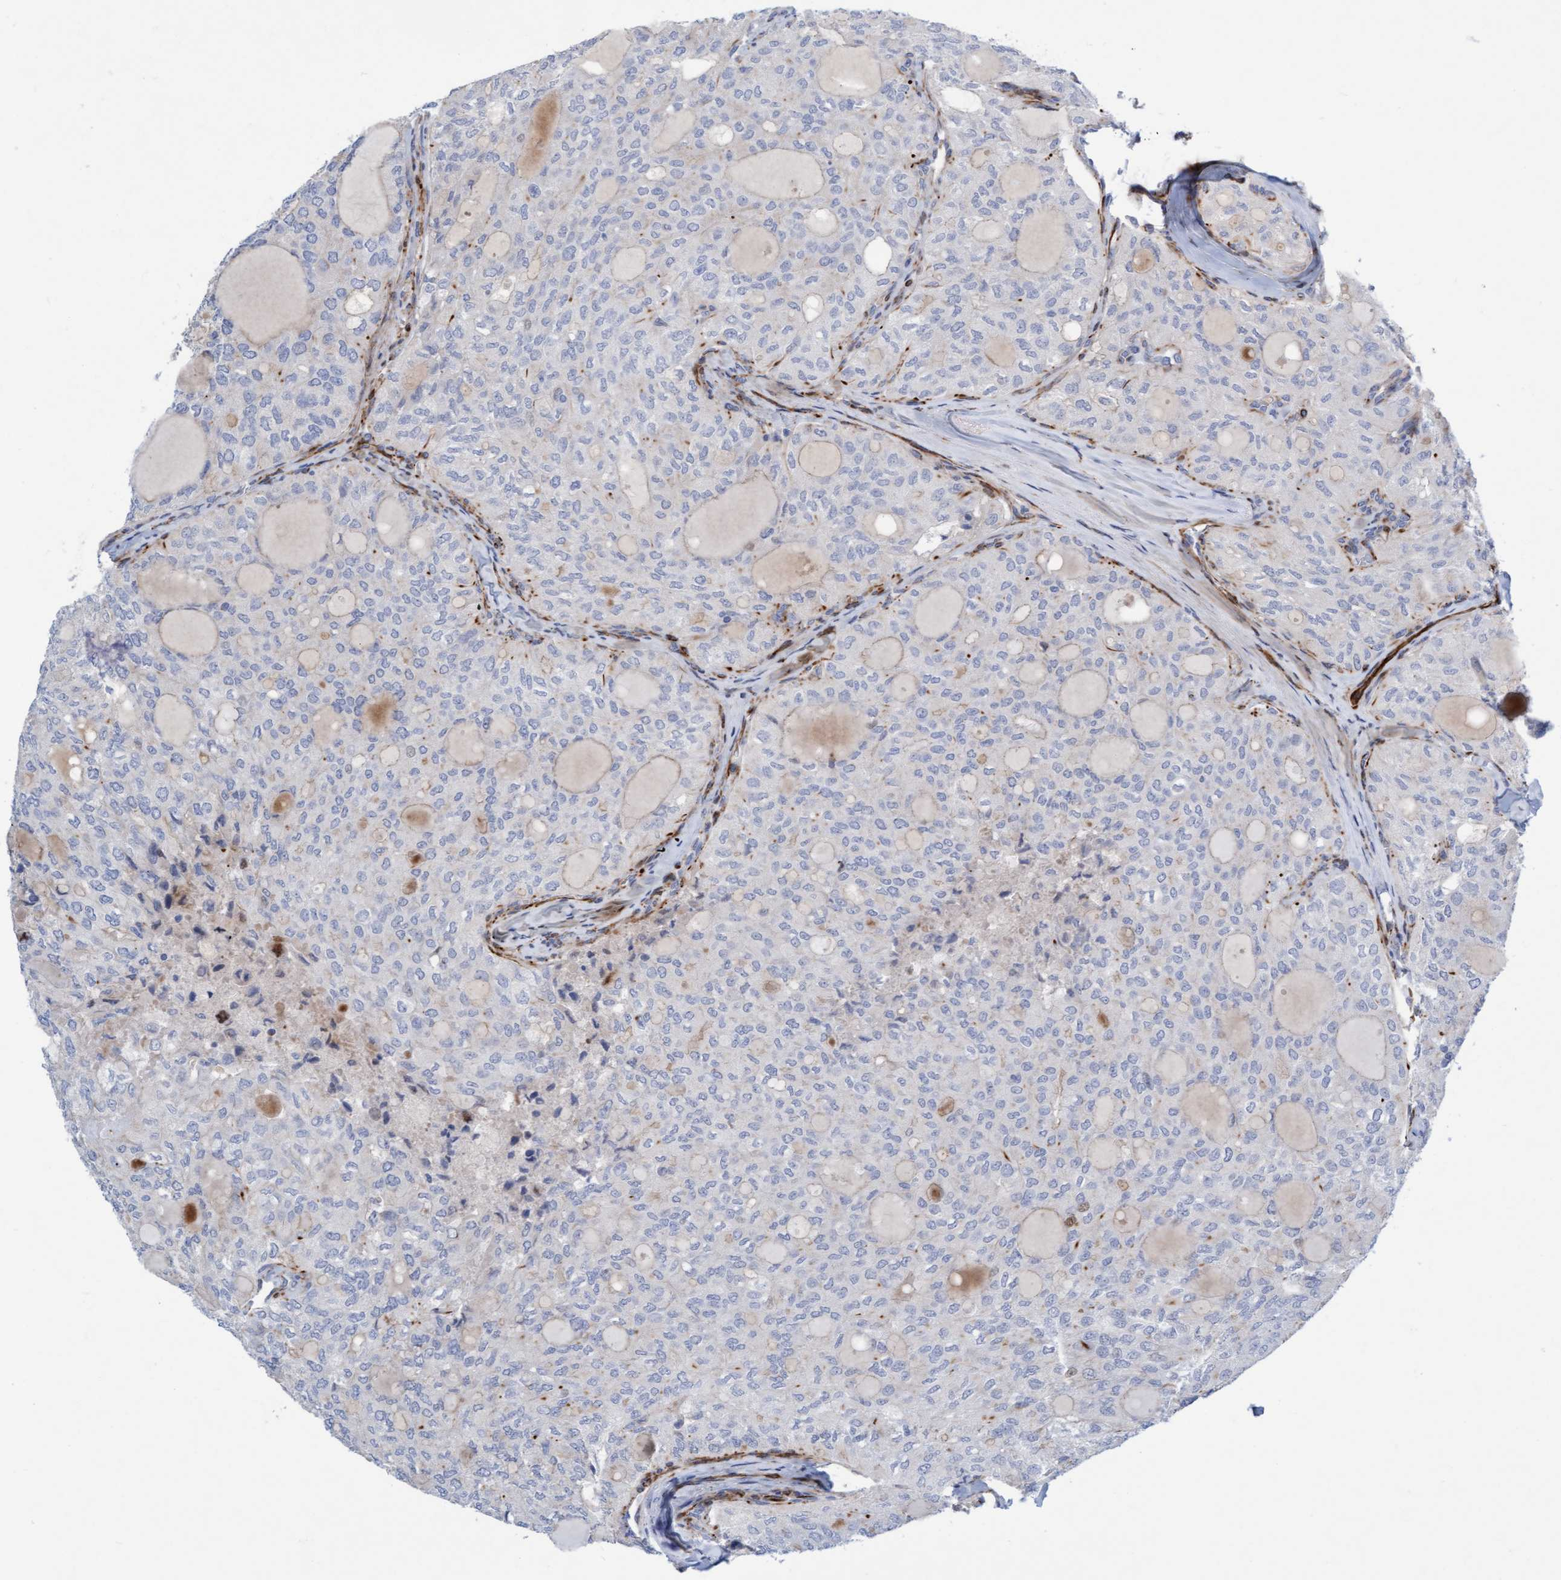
{"staining": {"intensity": "negative", "quantity": "none", "location": "none"}, "tissue": "thyroid cancer", "cell_type": "Tumor cells", "image_type": "cancer", "snomed": [{"axis": "morphology", "description": "Follicular adenoma carcinoma, NOS"}, {"axis": "topography", "description": "Thyroid gland"}], "caption": "This photomicrograph is of follicular adenoma carcinoma (thyroid) stained with IHC to label a protein in brown with the nuclei are counter-stained blue. There is no expression in tumor cells.", "gene": "POLG2", "patient": {"sex": "male", "age": 75}}